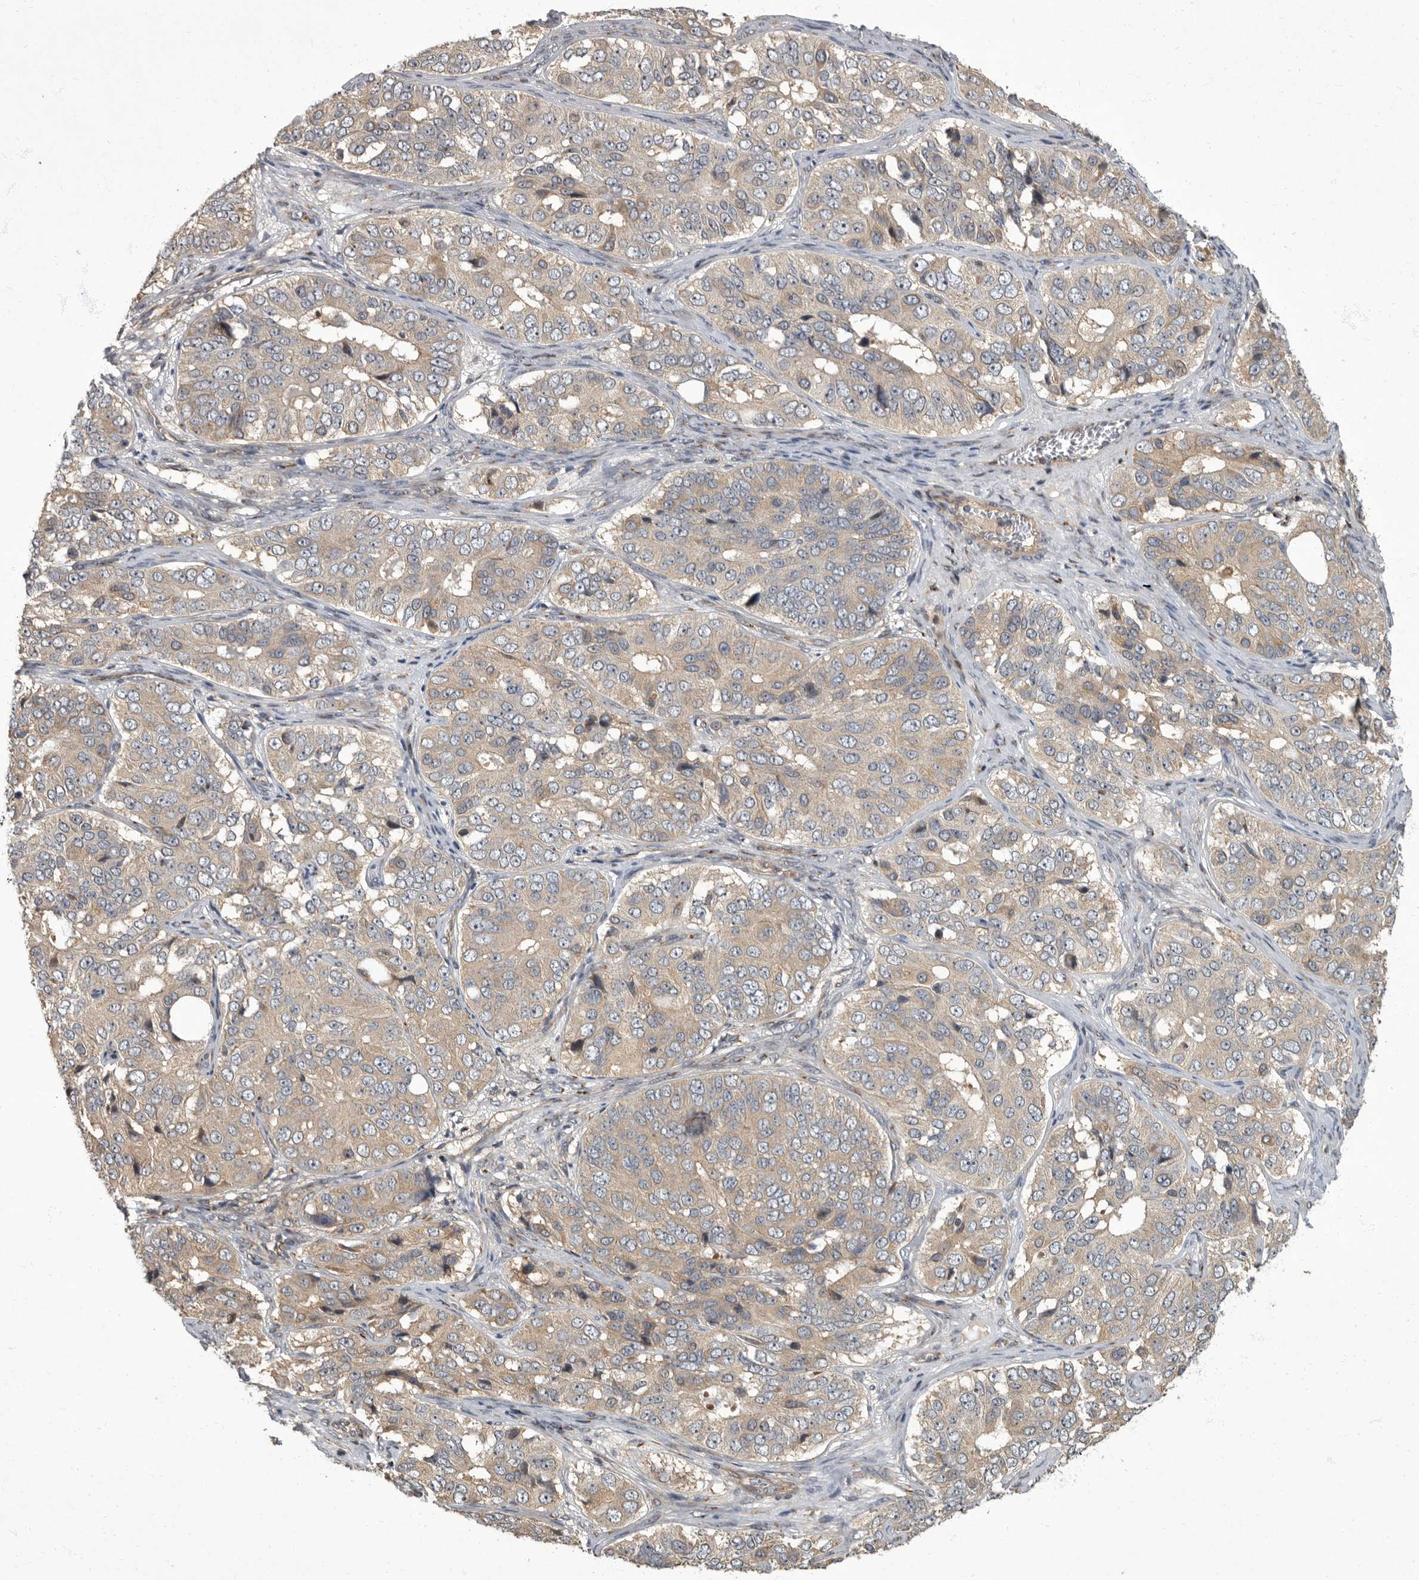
{"staining": {"intensity": "weak", "quantity": ">75%", "location": "cytoplasmic/membranous"}, "tissue": "ovarian cancer", "cell_type": "Tumor cells", "image_type": "cancer", "snomed": [{"axis": "morphology", "description": "Carcinoma, endometroid"}, {"axis": "topography", "description": "Ovary"}], "caption": "Immunohistochemical staining of ovarian endometroid carcinoma displays low levels of weak cytoplasmic/membranous positivity in about >75% of tumor cells.", "gene": "IQCK", "patient": {"sex": "female", "age": 51}}